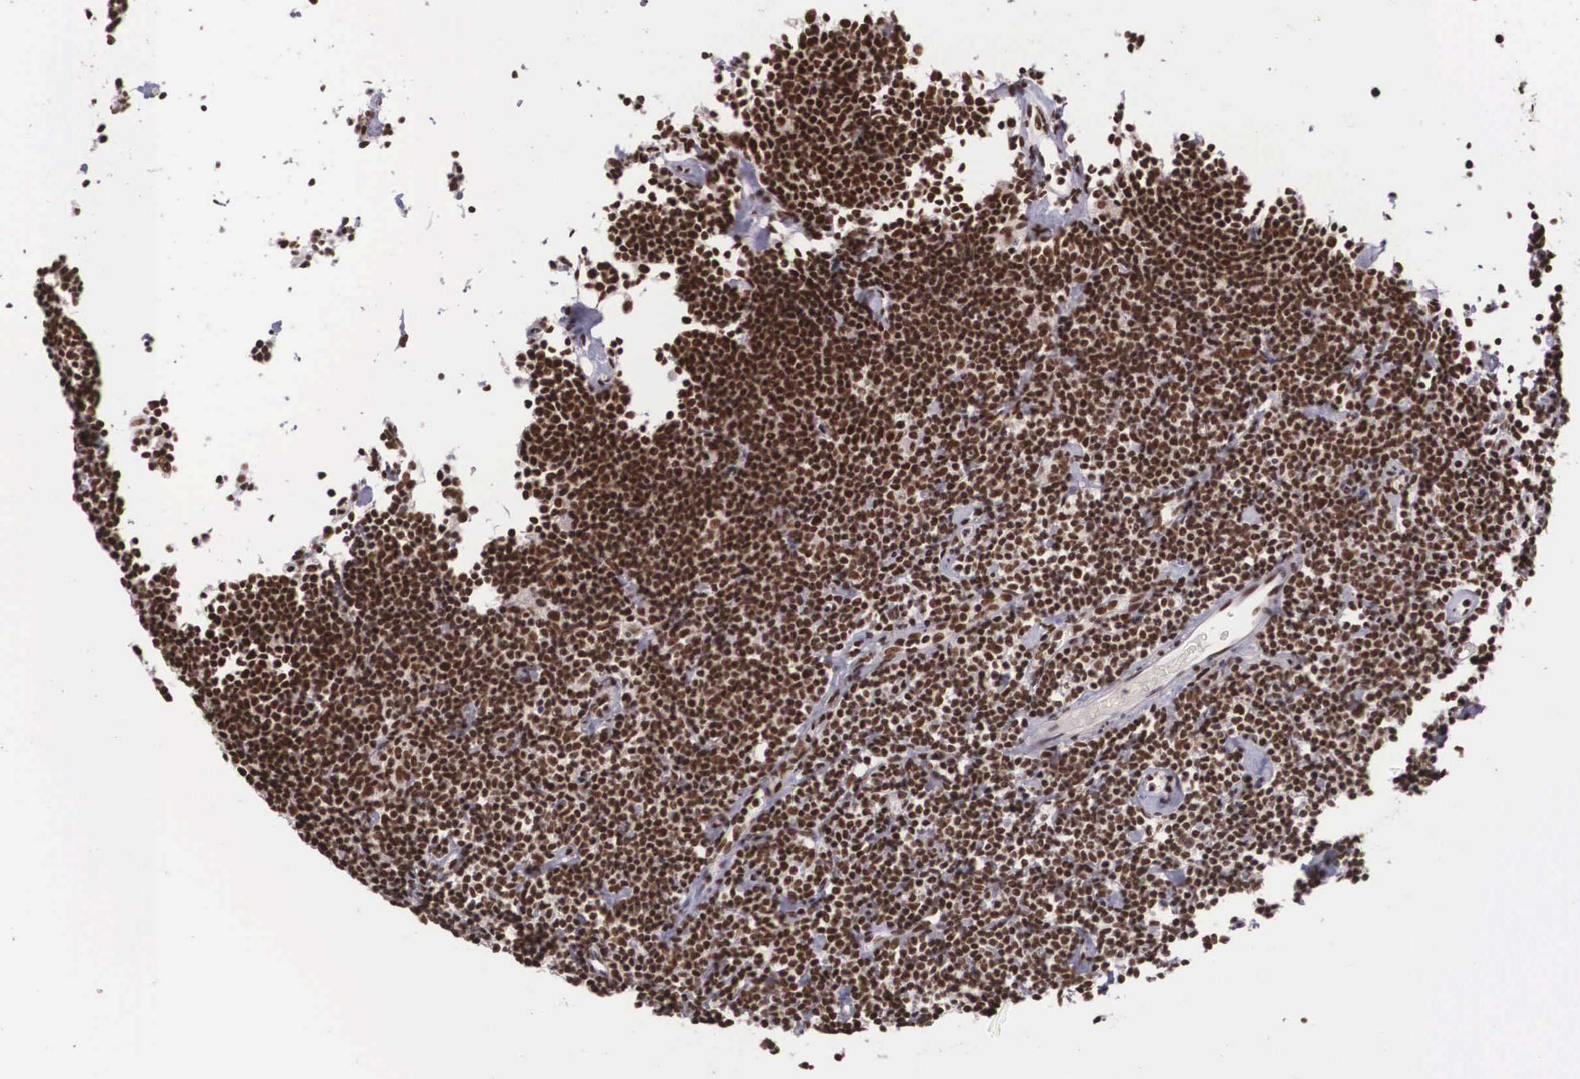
{"staining": {"intensity": "strong", "quantity": ">75%", "location": "nuclear"}, "tissue": "lymphoma", "cell_type": "Tumor cells", "image_type": "cancer", "snomed": [{"axis": "morphology", "description": "Malignant lymphoma, non-Hodgkin's type, Low grade"}, {"axis": "topography", "description": "Lymph node"}], "caption": "The image exhibits staining of lymphoma, revealing strong nuclear protein expression (brown color) within tumor cells.", "gene": "POLR2F", "patient": {"sex": "male", "age": 65}}